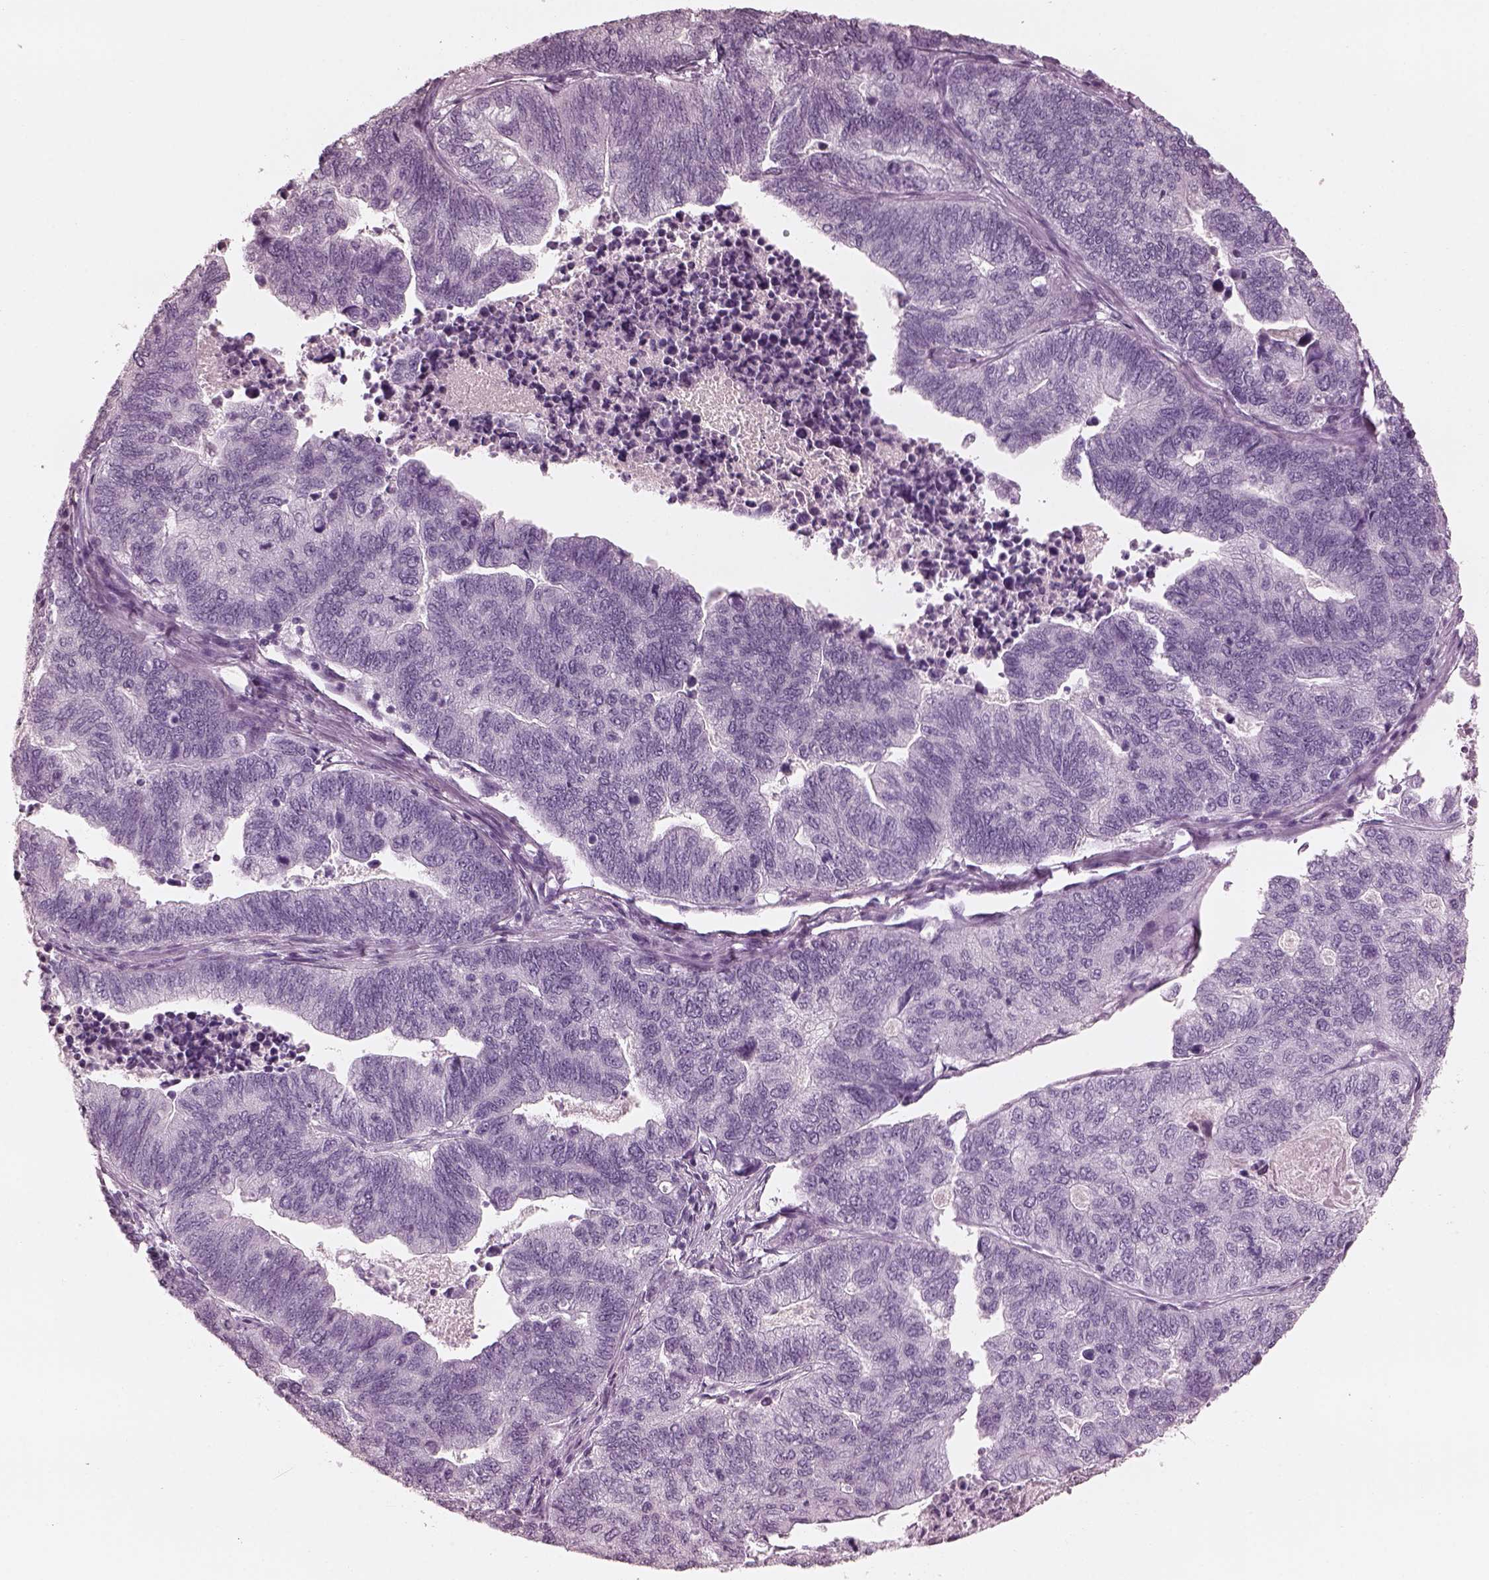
{"staining": {"intensity": "negative", "quantity": "none", "location": "none"}, "tissue": "stomach cancer", "cell_type": "Tumor cells", "image_type": "cancer", "snomed": [{"axis": "morphology", "description": "Adenocarcinoma, NOS"}, {"axis": "topography", "description": "Stomach, upper"}], "caption": "Immunohistochemistry (IHC) histopathology image of neoplastic tissue: stomach cancer stained with DAB (3,3'-diaminobenzidine) reveals no significant protein positivity in tumor cells. (DAB immunohistochemistry, high magnification).", "gene": "FABP9", "patient": {"sex": "female", "age": 67}}